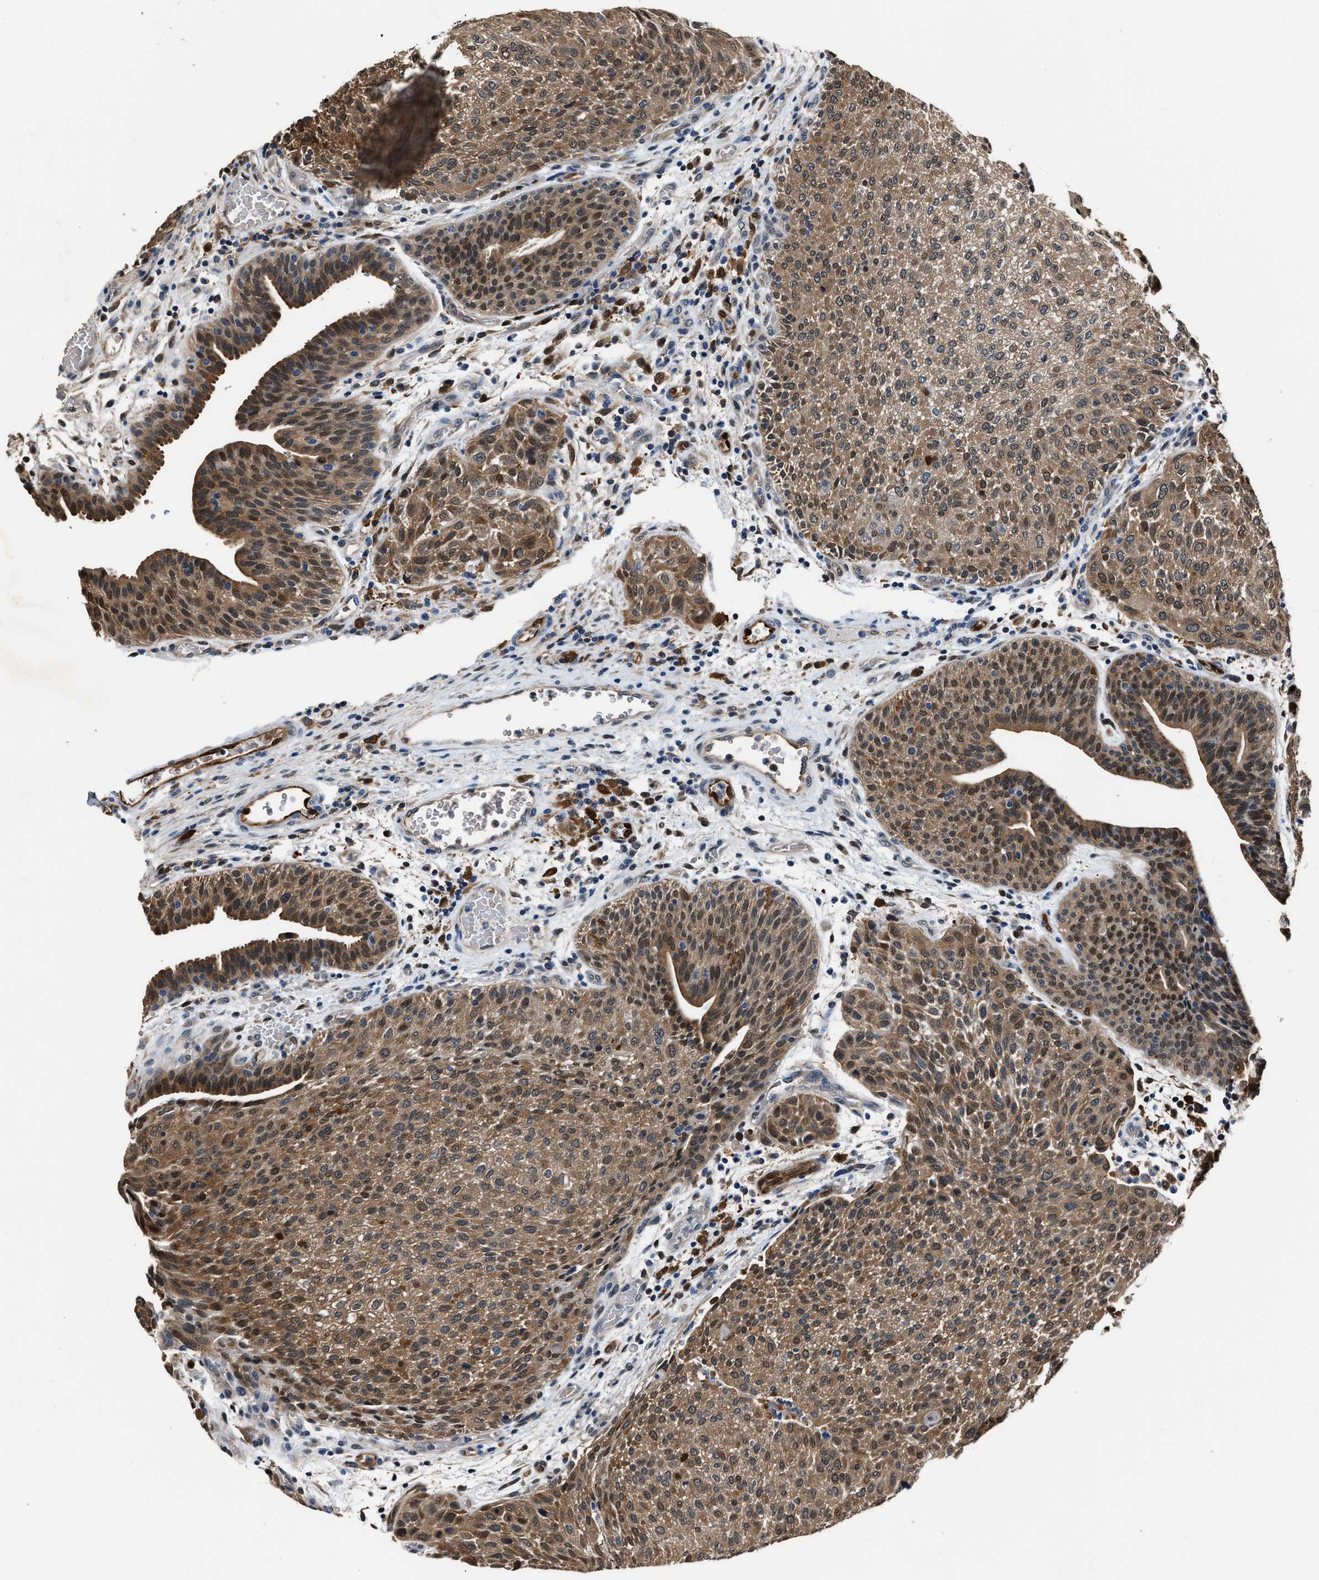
{"staining": {"intensity": "moderate", "quantity": ">75%", "location": "cytoplasmic/membranous,nuclear"}, "tissue": "urothelial cancer", "cell_type": "Tumor cells", "image_type": "cancer", "snomed": [{"axis": "morphology", "description": "Urothelial carcinoma, Low grade"}, {"axis": "morphology", "description": "Urothelial carcinoma, High grade"}, {"axis": "topography", "description": "Urinary bladder"}], "caption": "Immunohistochemical staining of urothelial cancer reveals moderate cytoplasmic/membranous and nuclear protein expression in approximately >75% of tumor cells.", "gene": "PPA1", "patient": {"sex": "male", "age": 35}}